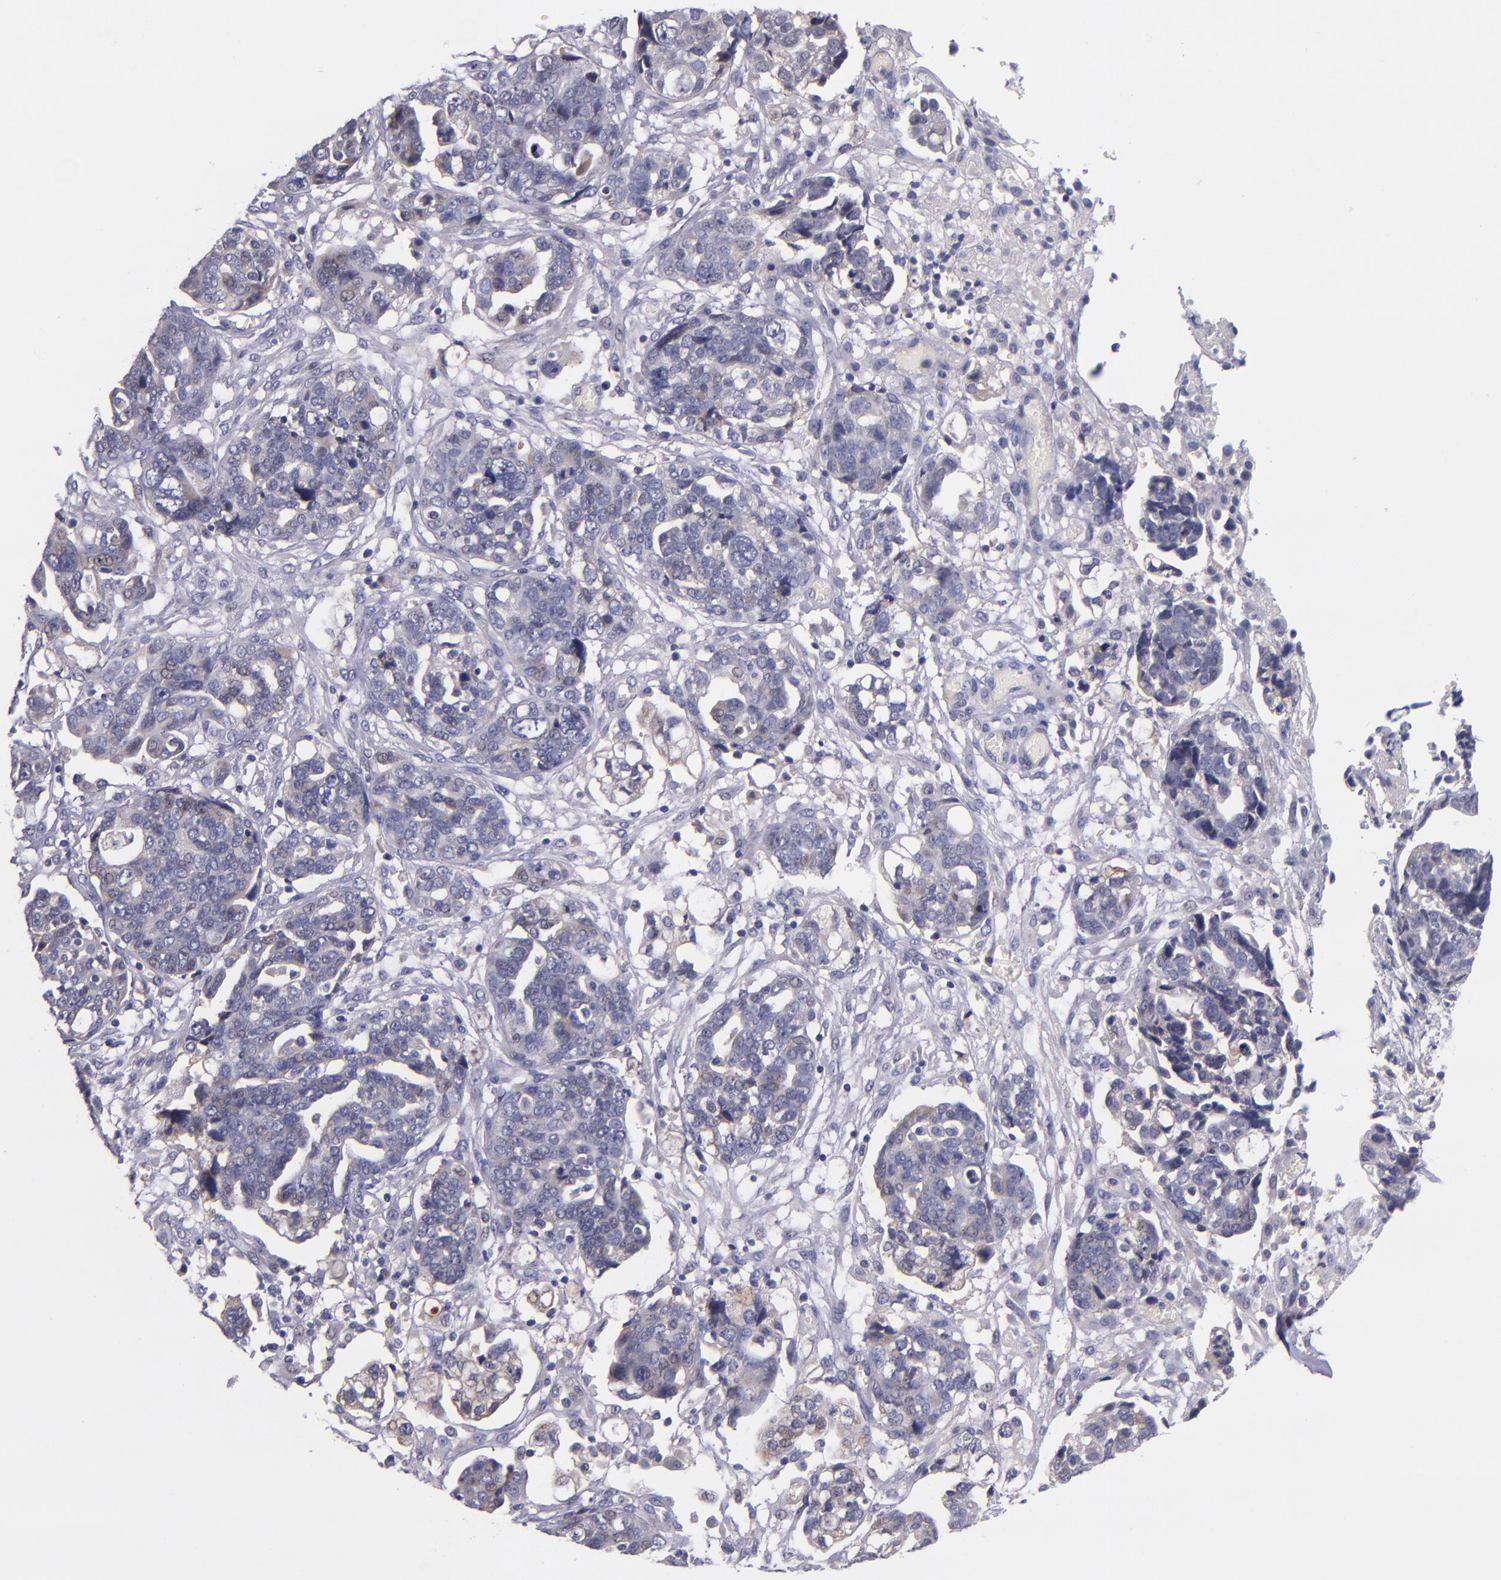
{"staining": {"intensity": "weak", "quantity": ">75%", "location": "cytoplasmic/membranous"}, "tissue": "ovarian cancer", "cell_type": "Tumor cells", "image_type": "cancer", "snomed": [{"axis": "morphology", "description": "Normal tissue, NOS"}, {"axis": "morphology", "description": "Cystadenocarcinoma, serous, NOS"}, {"axis": "topography", "description": "Fallopian tube"}, {"axis": "topography", "description": "Ovary"}], "caption": "IHC photomicrograph of ovarian cancer (serous cystadenocarcinoma) stained for a protein (brown), which demonstrates low levels of weak cytoplasmic/membranous positivity in about >75% of tumor cells.", "gene": "RBP4", "patient": {"sex": "female", "age": 56}}